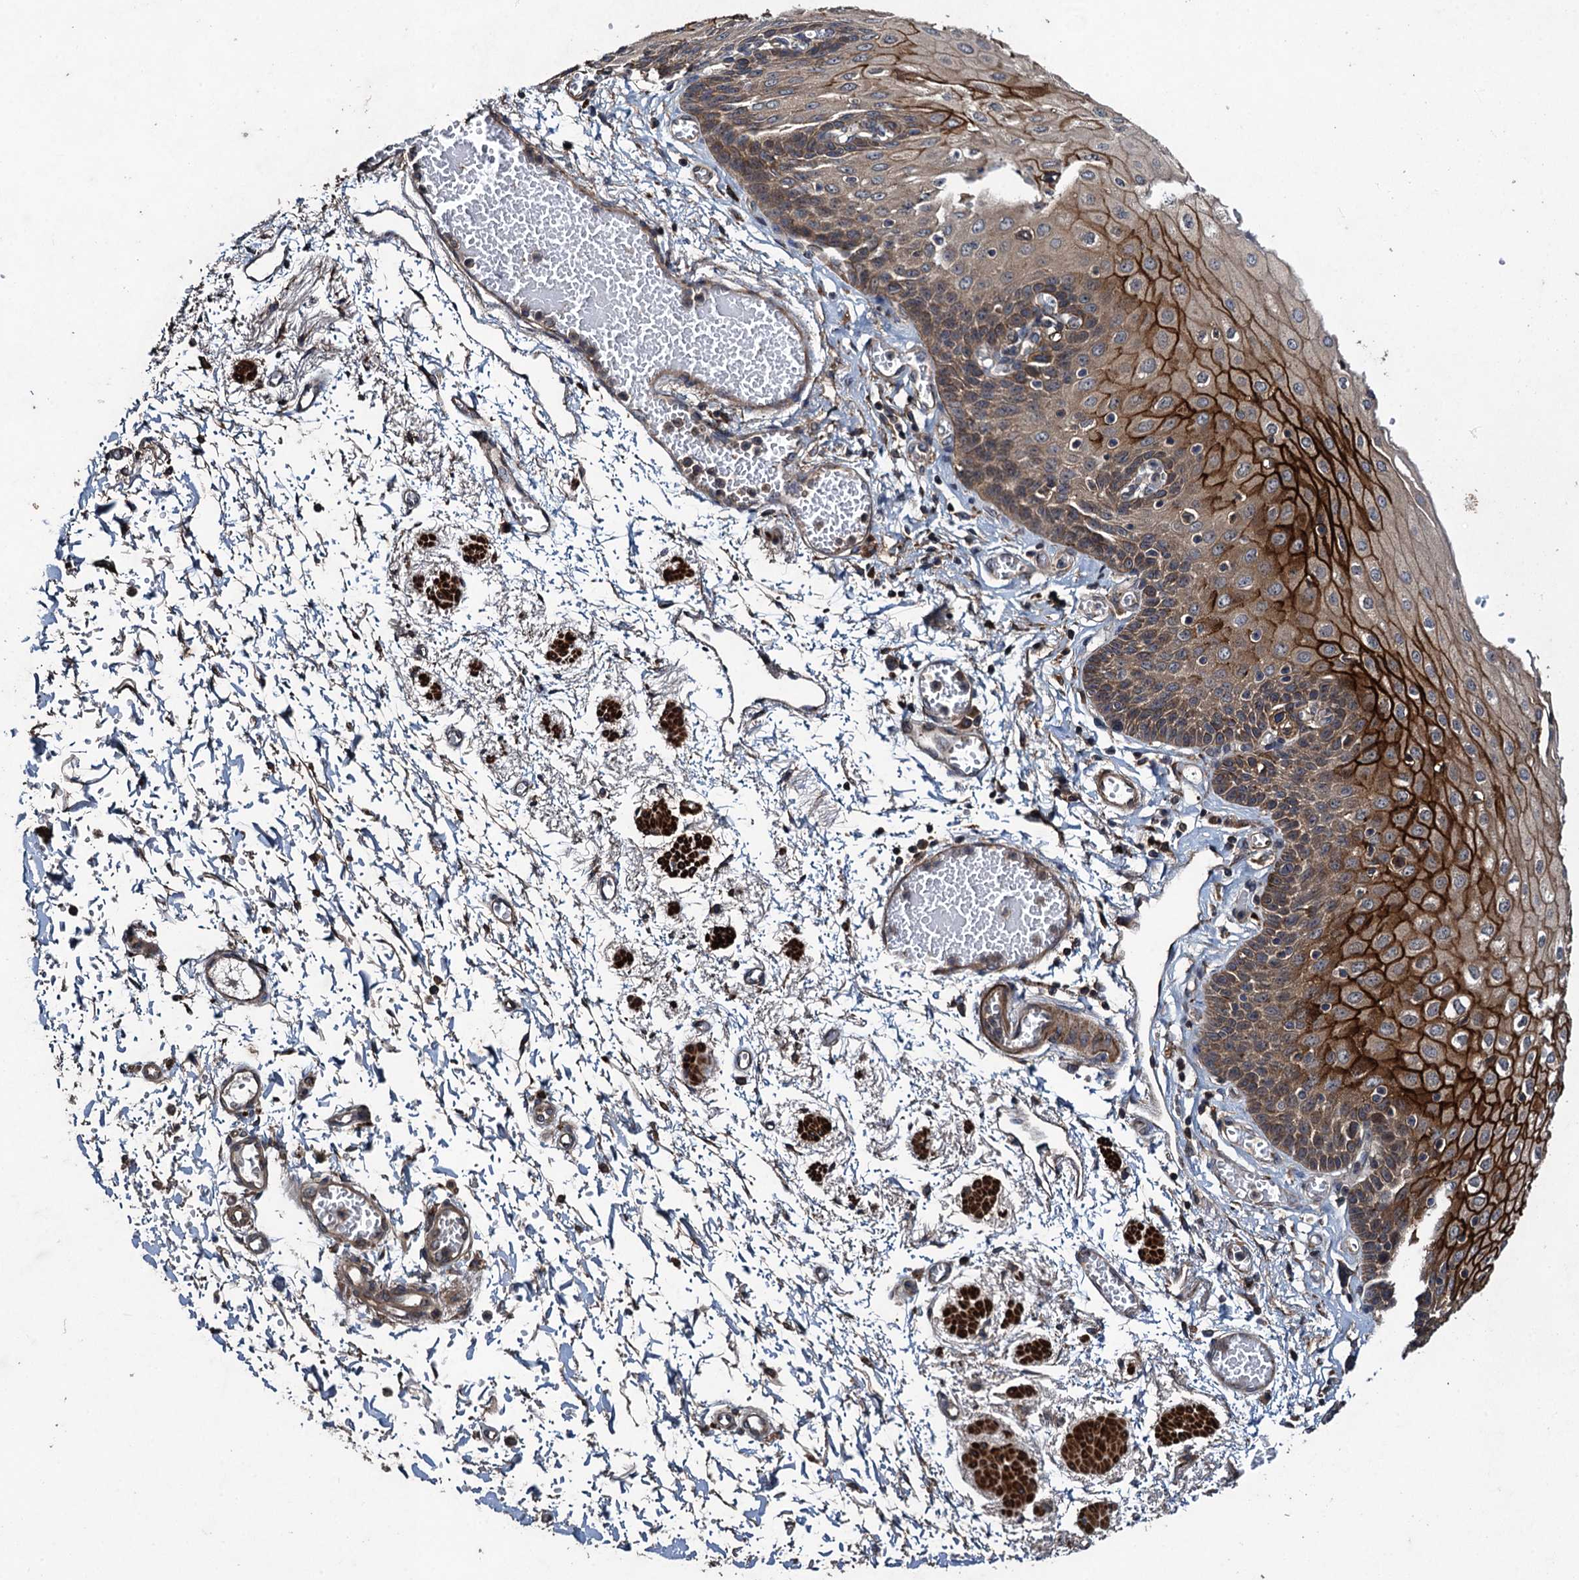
{"staining": {"intensity": "strong", "quantity": "25%-75%", "location": "cytoplasmic/membranous"}, "tissue": "esophagus", "cell_type": "Squamous epithelial cells", "image_type": "normal", "snomed": [{"axis": "morphology", "description": "Normal tissue, NOS"}, {"axis": "topography", "description": "Esophagus"}], "caption": "A high-resolution micrograph shows IHC staining of benign esophagus, which shows strong cytoplasmic/membranous expression in approximately 25%-75% of squamous epithelial cells. The staining was performed using DAB to visualize the protein expression in brown, while the nuclei were stained in blue with hematoxylin (Magnification: 20x).", "gene": "CNTN5", "patient": {"sex": "male", "age": 81}}